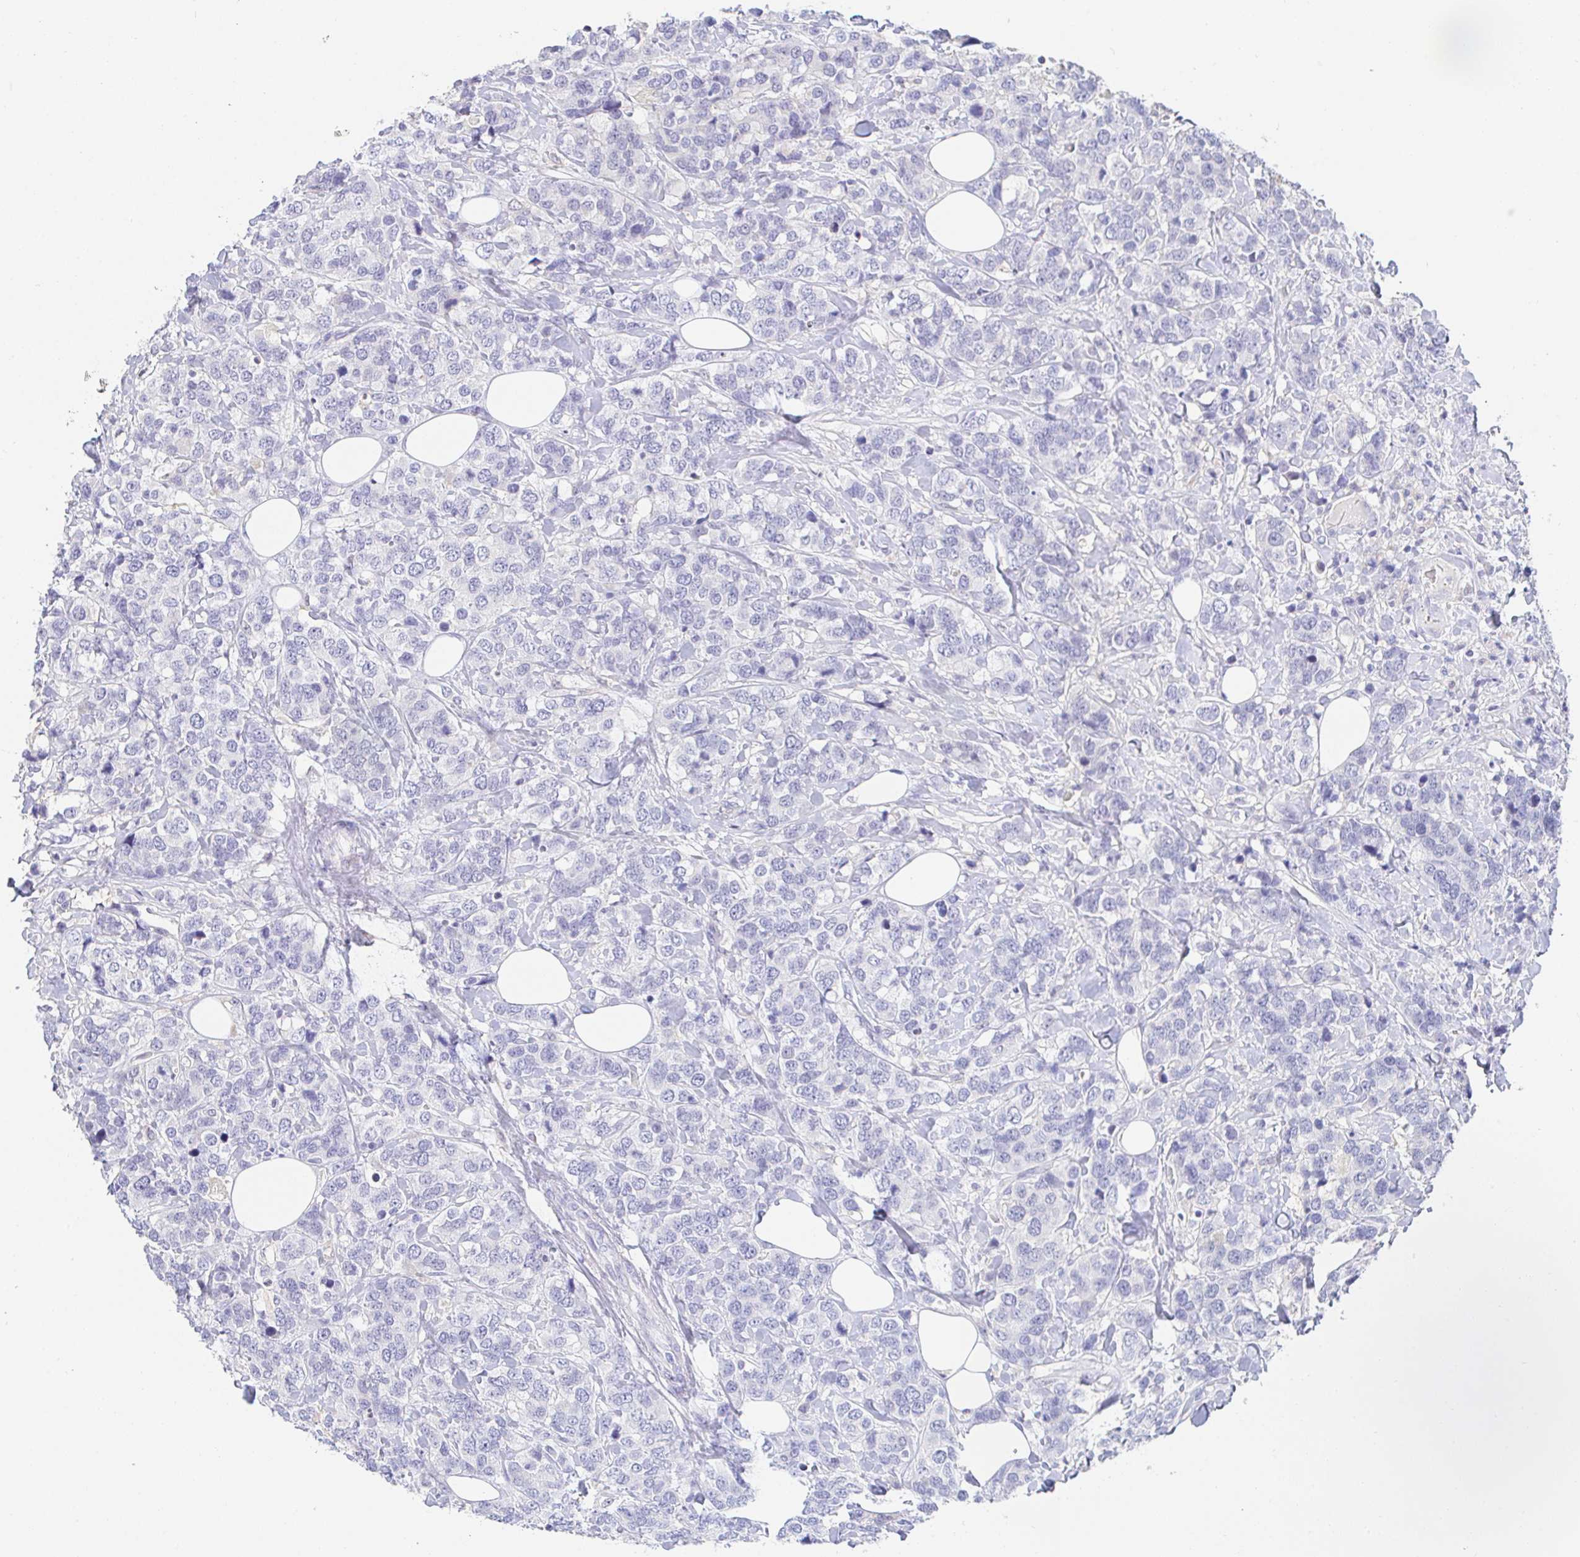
{"staining": {"intensity": "negative", "quantity": "none", "location": "none"}, "tissue": "breast cancer", "cell_type": "Tumor cells", "image_type": "cancer", "snomed": [{"axis": "morphology", "description": "Lobular carcinoma"}, {"axis": "topography", "description": "Breast"}], "caption": "Immunohistochemical staining of breast lobular carcinoma reveals no significant positivity in tumor cells.", "gene": "PDE6B", "patient": {"sex": "female", "age": 59}}